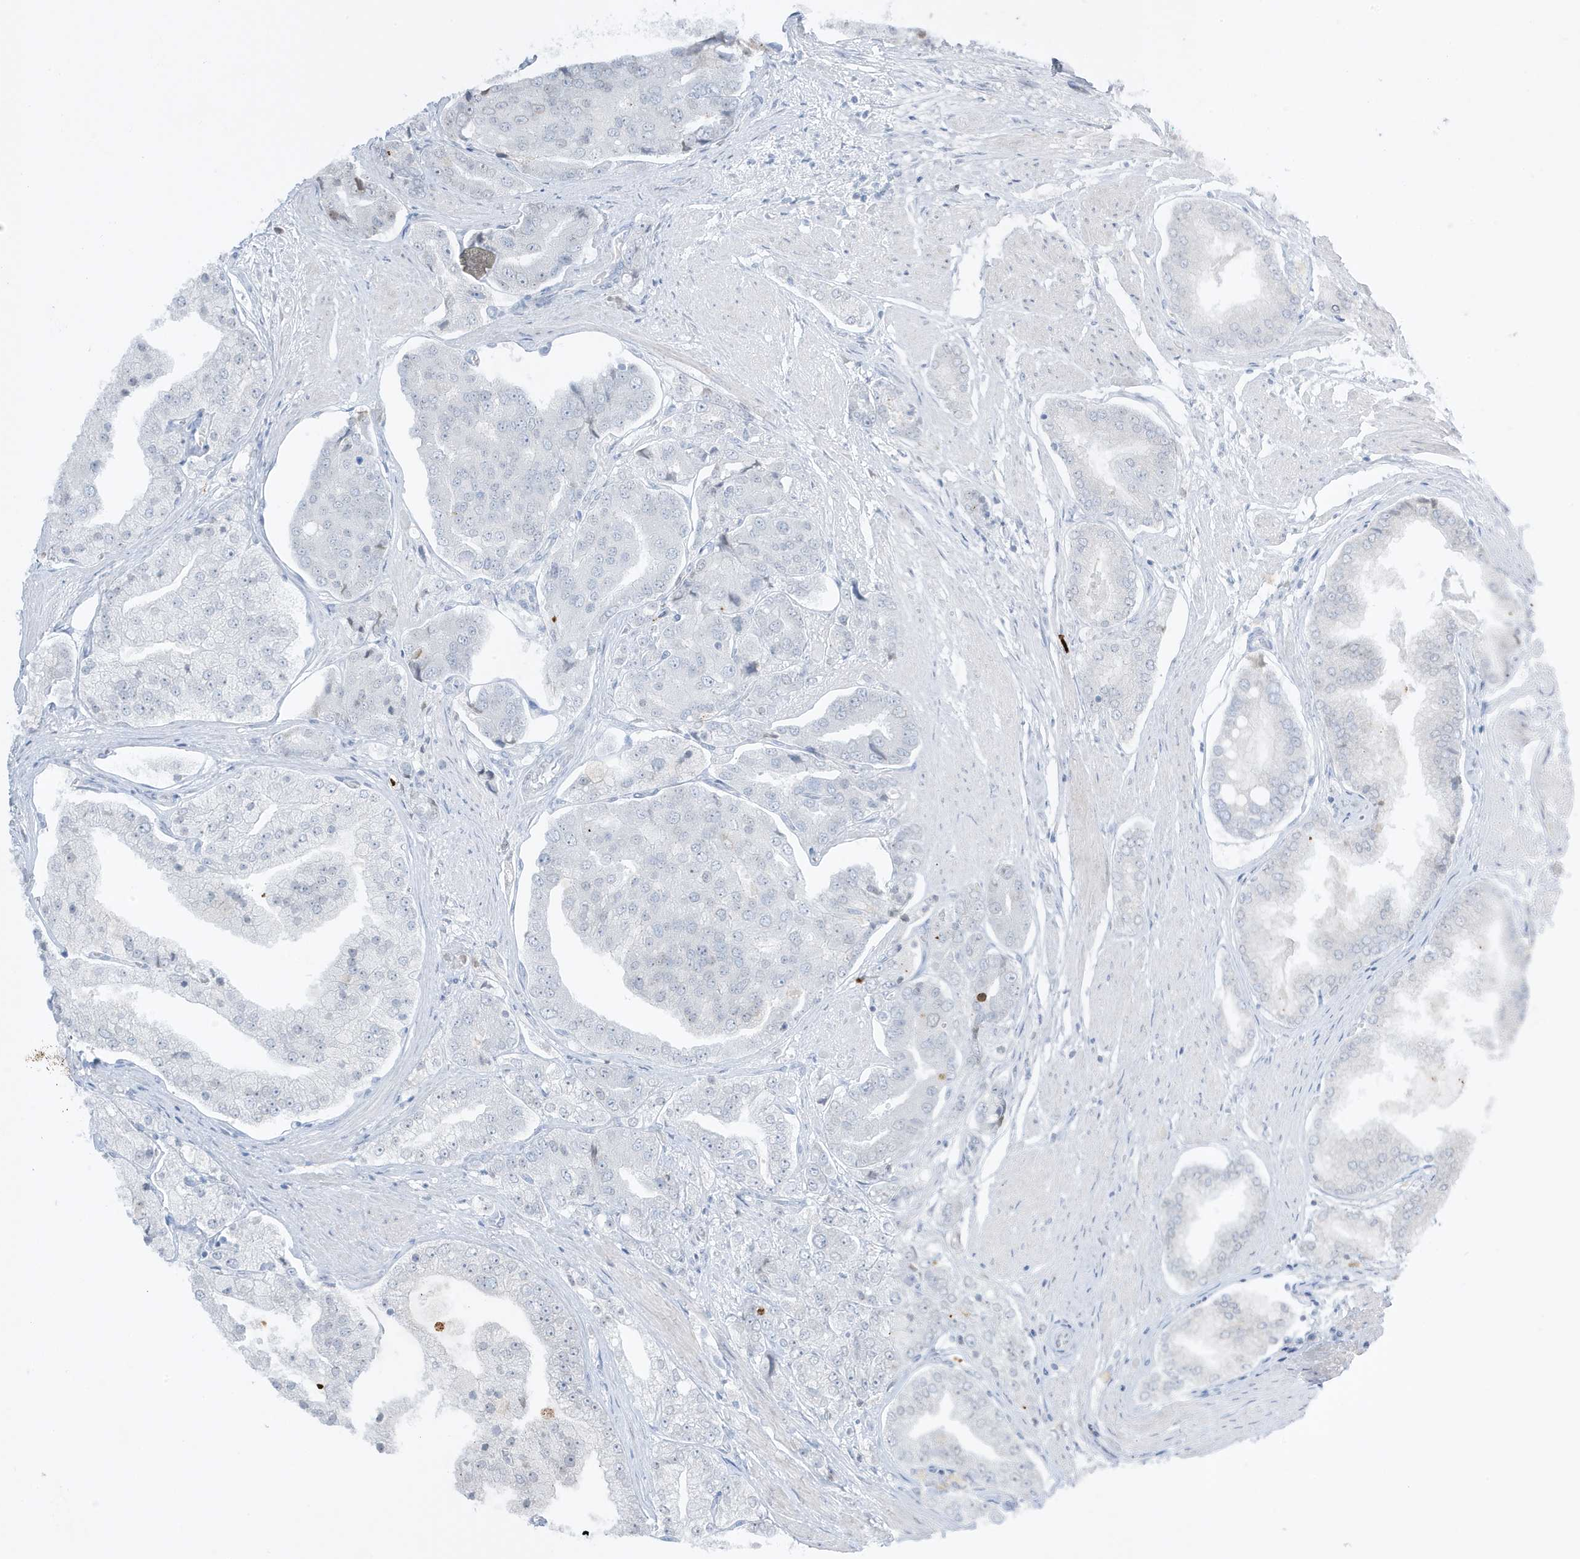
{"staining": {"intensity": "negative", "quantity": "none", "location": "none"}, "tissue": "prostate cancer", "cell_type": "Tumor cells", "image_type": "cancer", "snomed": [{"axis": "morphology", "description": "Adenocarcinoma, High grade"}, {"axis": "topography", "description": "Prostate"}], "caption": "Image shows no significant protein positivity in tumor cells of prostate cancer (adenocarcinoma (high-grade)).", "gene": "FNDC1", "patient": {"sex": "male", "age": 50}}